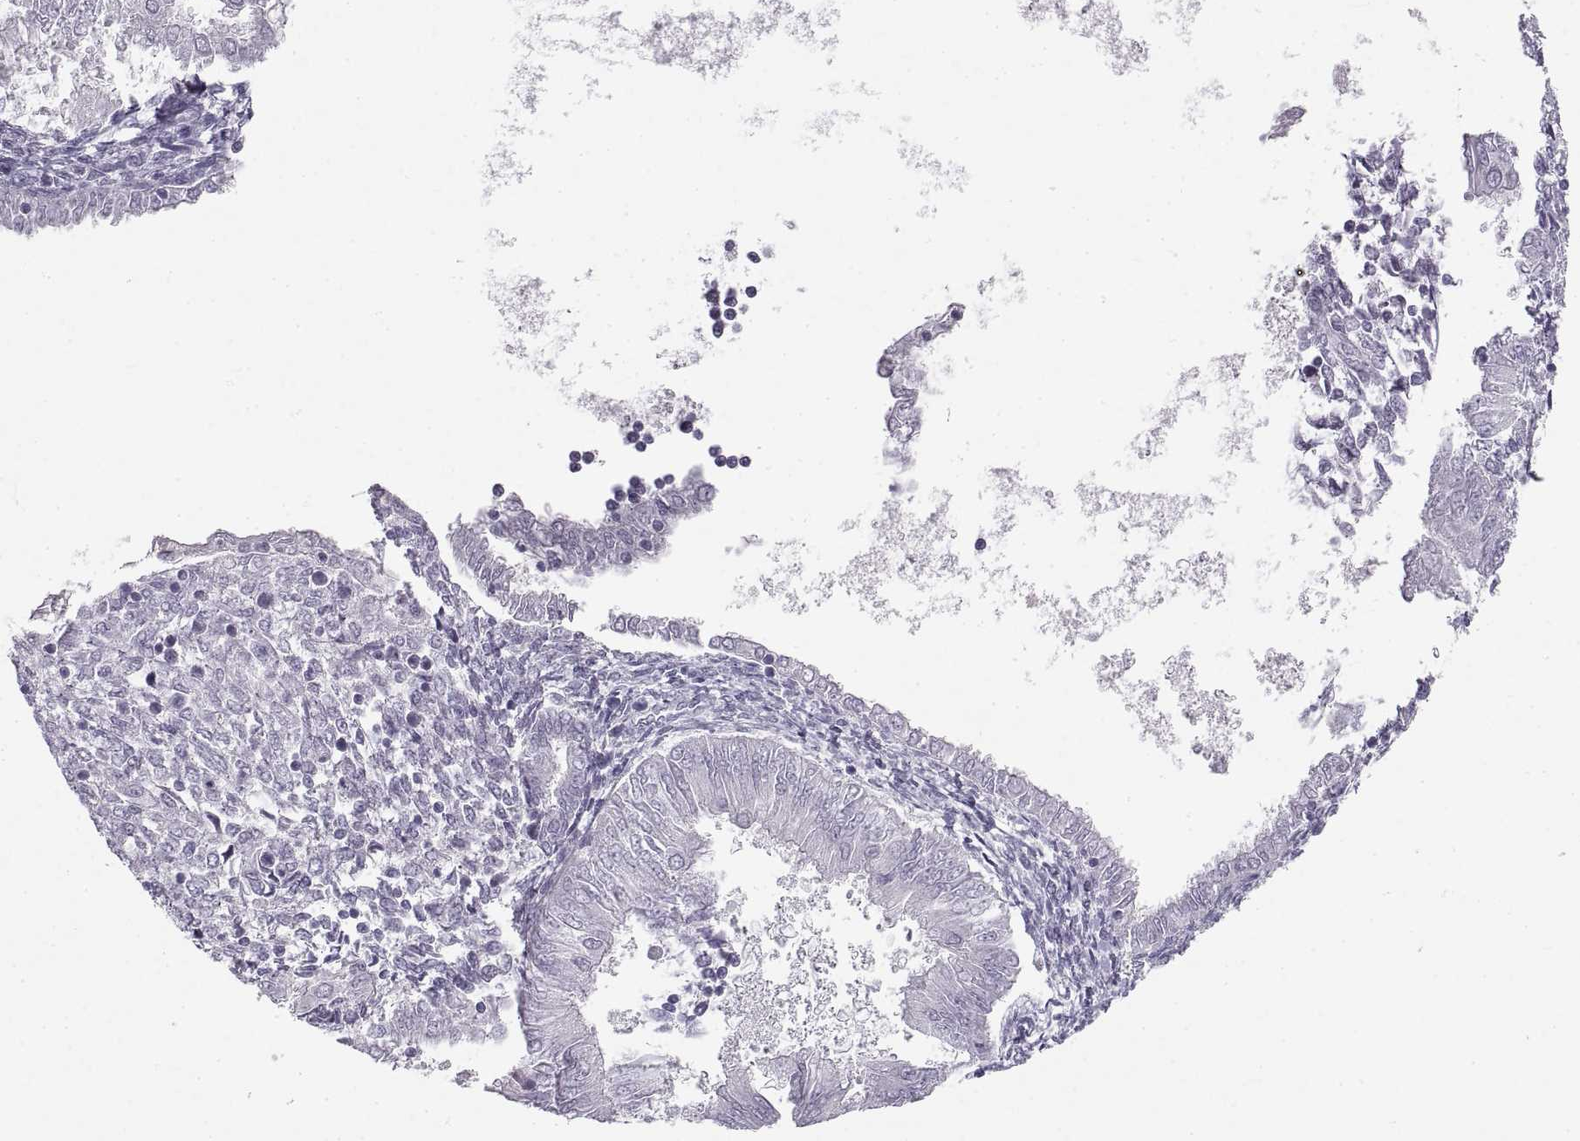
{"staining": {"intensity": "negative", "quantity": "none", "location": "none"}, "tissue": "endometrial cancer", "cell_type": "Tumor cells", "image_type": "cancer", "snomed": [{"axis": "morphology", "description": "Adenocarcinoma, NOS"}, {"axis": "topography", "description": "Endometrium"}], "caption": "Adenocarcinoma (endometrial) stained for a protein using immunohistochemistry (IHC) demonstrates no staining tumor cells.", "gene": "NANOS3", "patient": {"sex": "female", "age": 53}}